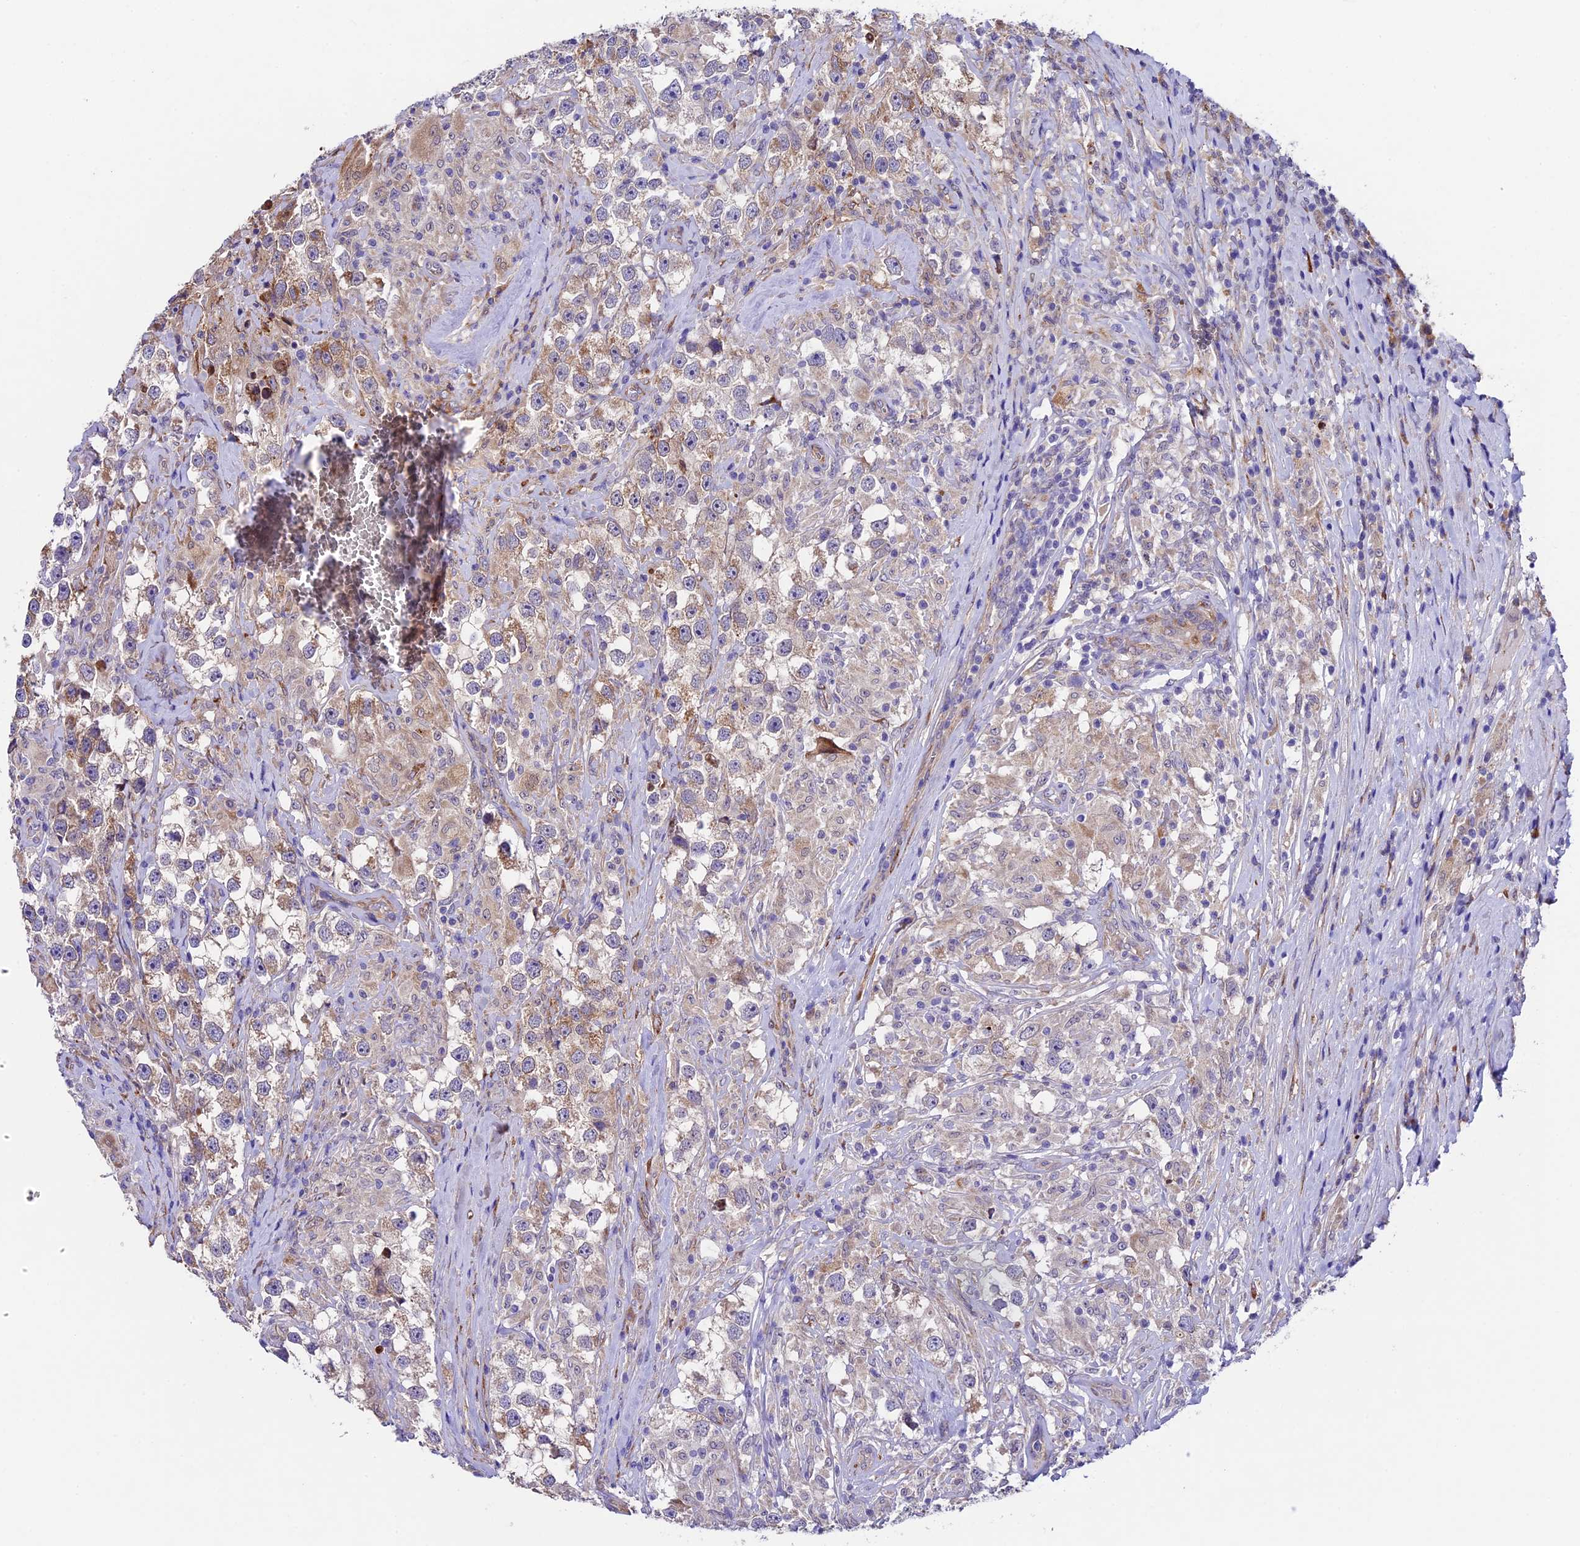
{"staining": {"intensity": "moderate", "quantity": "<25%", "location": "cytoplasmic/membranous"}, "tissue": "testis cancer", "cell_type": "Tumor cells", "image_type": "cancer", "snomed": [{"axis": "morphology", "description": "Seminoma, NOS"}, {"axis": "topography", "description": "Testis"}], "caption": "High-power microscopy captured an immunohistochemistry (IHC) histopathology image of seminoma (testis), revealing moderate cytoplasmic/membranous positivity in approximately <25% of tumor cells.", "gene": "LSM7", "patient": {"sex": "male", "age": 46}}